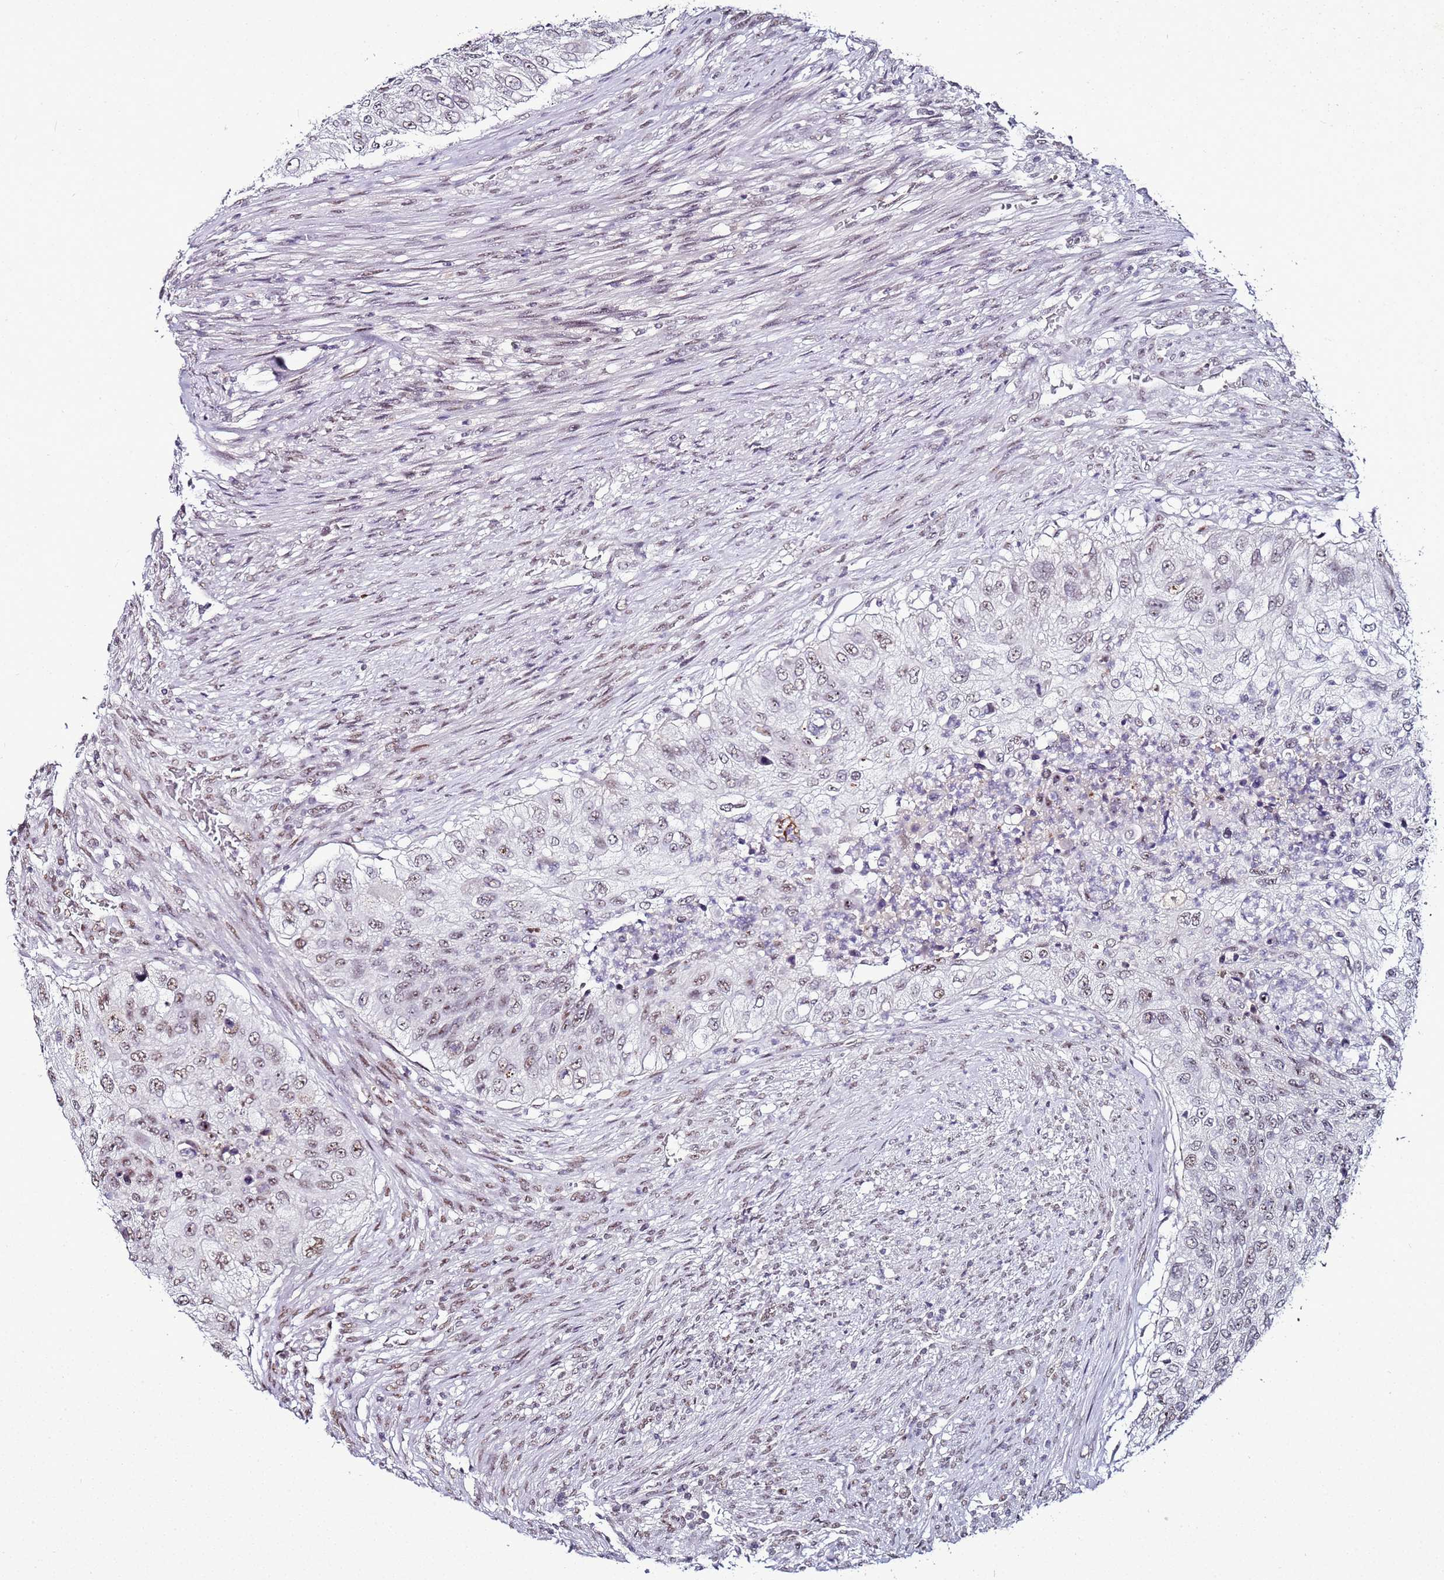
{"staining": {"intensity": "moderate", "quantity": "25%-75%", "location": "nuclear"}, "tissue": "urothelial cancer", "cell_type": "Tumor cells", "image_type": "cancer", "snomed": [{"axis": "morphology", "description": "Urothelial carcinoma, High grade"}, {"axis": "topography", "description": "Urinary bladder"}], "caption": "An immunohistochemistry (IHC) image of neoplastic tissue is shown. Protein staining in brown labels moderate nuclear positivity in high-grade urothelial carcinoma within tumor cells. Nuclei are stained in blue.", "gene": "PSMA7", "patient": {"sex": "female", "age": 60}}